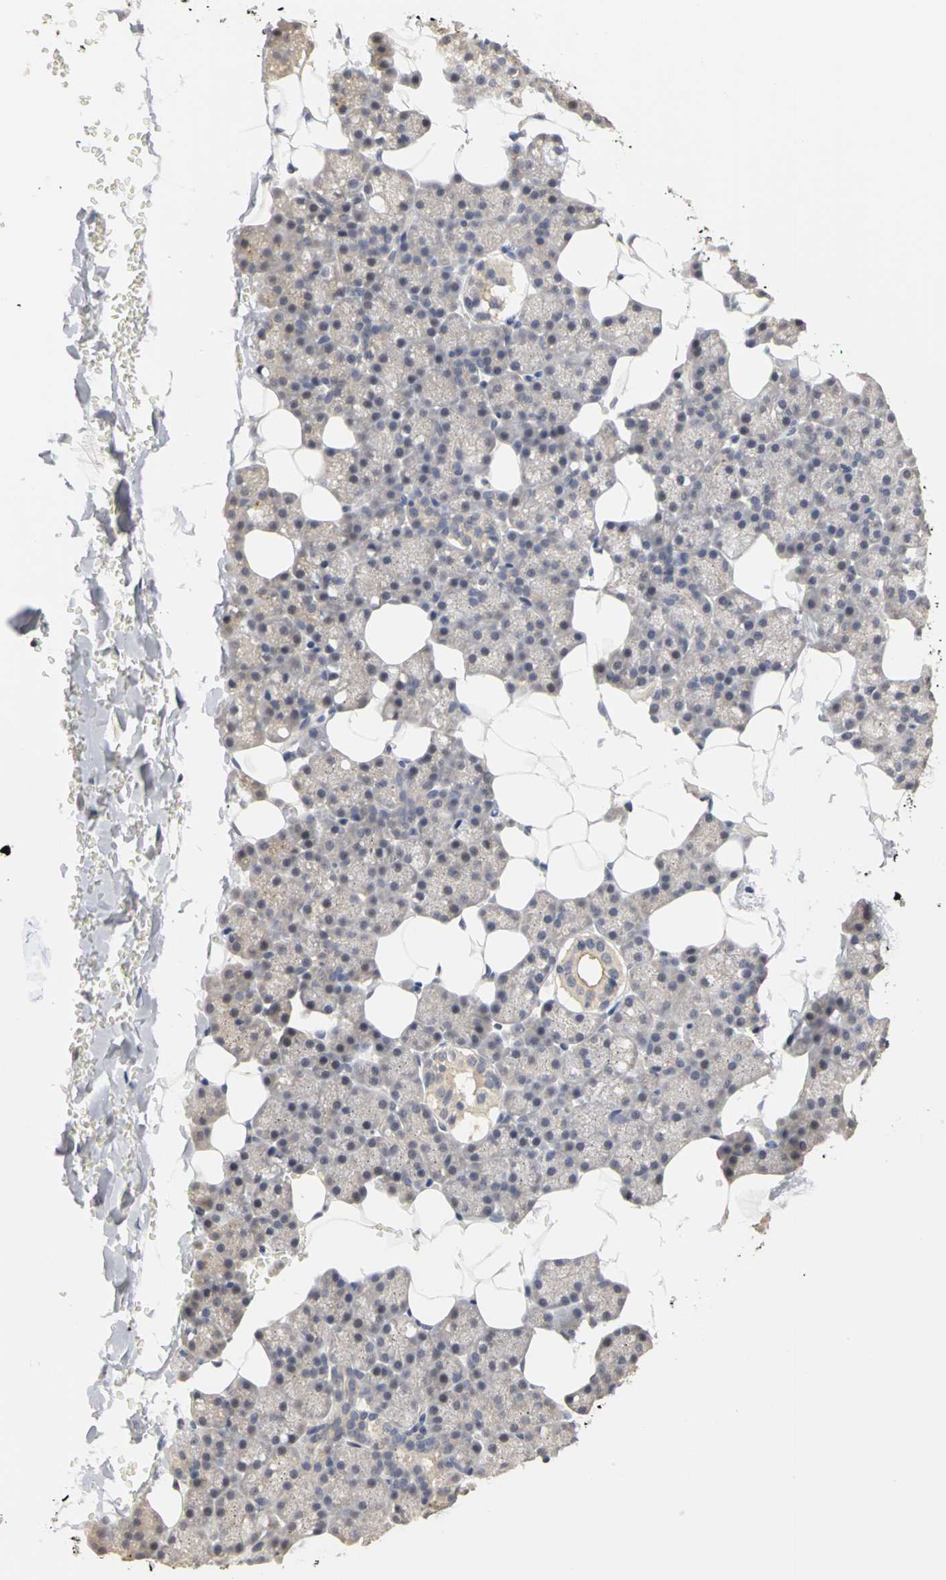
{"staining": {"intensity": "moderate", "quantity": "<25%", "location": "cytoplasmic/membranous"}, "tissue": "salivary gland", "cell_type": "Glandular cells", "image_type": "normal", "snomed": [{"axis": "morphology", "description": "Normal tissue, NOS"}, {"axis": "topography", "description": "Lymph node"}, {"axis": "topography", "description": "Salivary gland"}], "caption": "Salivary gland stained for a protein (brown) demonstrates moderate cytoplasmic/membranous positive positivity in approximately <25% of glandular cells.", "gene": "PGR", "patient": {"sex": "male", "age": 8}}